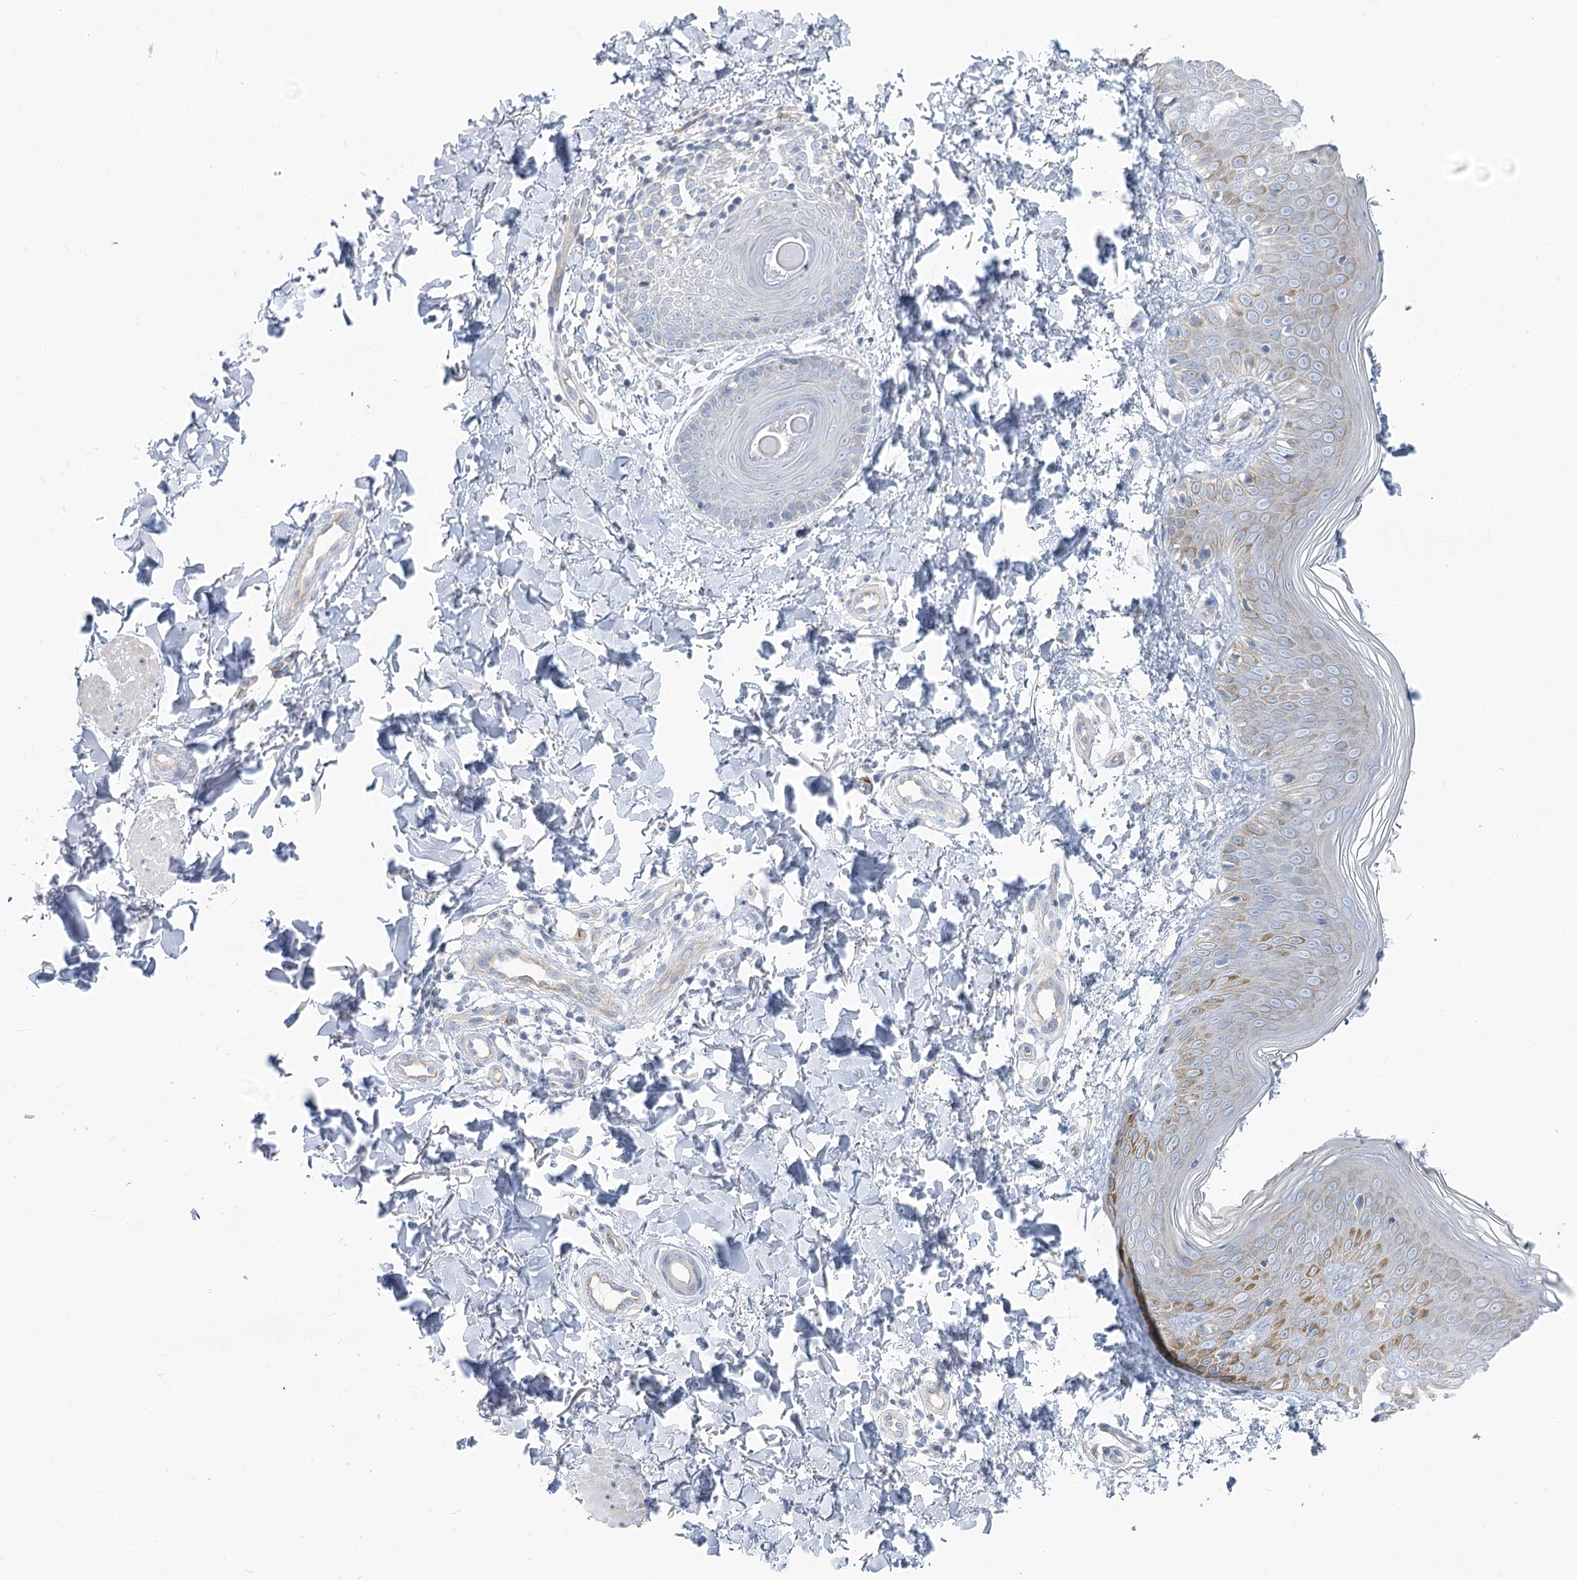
{"staining": {"intensity": "negative", "quantity": "none", "location": "none"}, "tissue": "skin", "cell_type": "Fibroblasts", "image_type": "normal", "snomed": [{"axis": "morphology", "description": "Normal tissue, NOS"}, {"axis": "topography", "description": "Skin"}], "caption": "Immunohistochemistry (IHC) photomicrograph of normal skin: human skin stained with DAB exhibits no significant protein staining in fibroblasts.", "gene": "POGLUT1", "patient": {"sex": "male", "age": 37}}